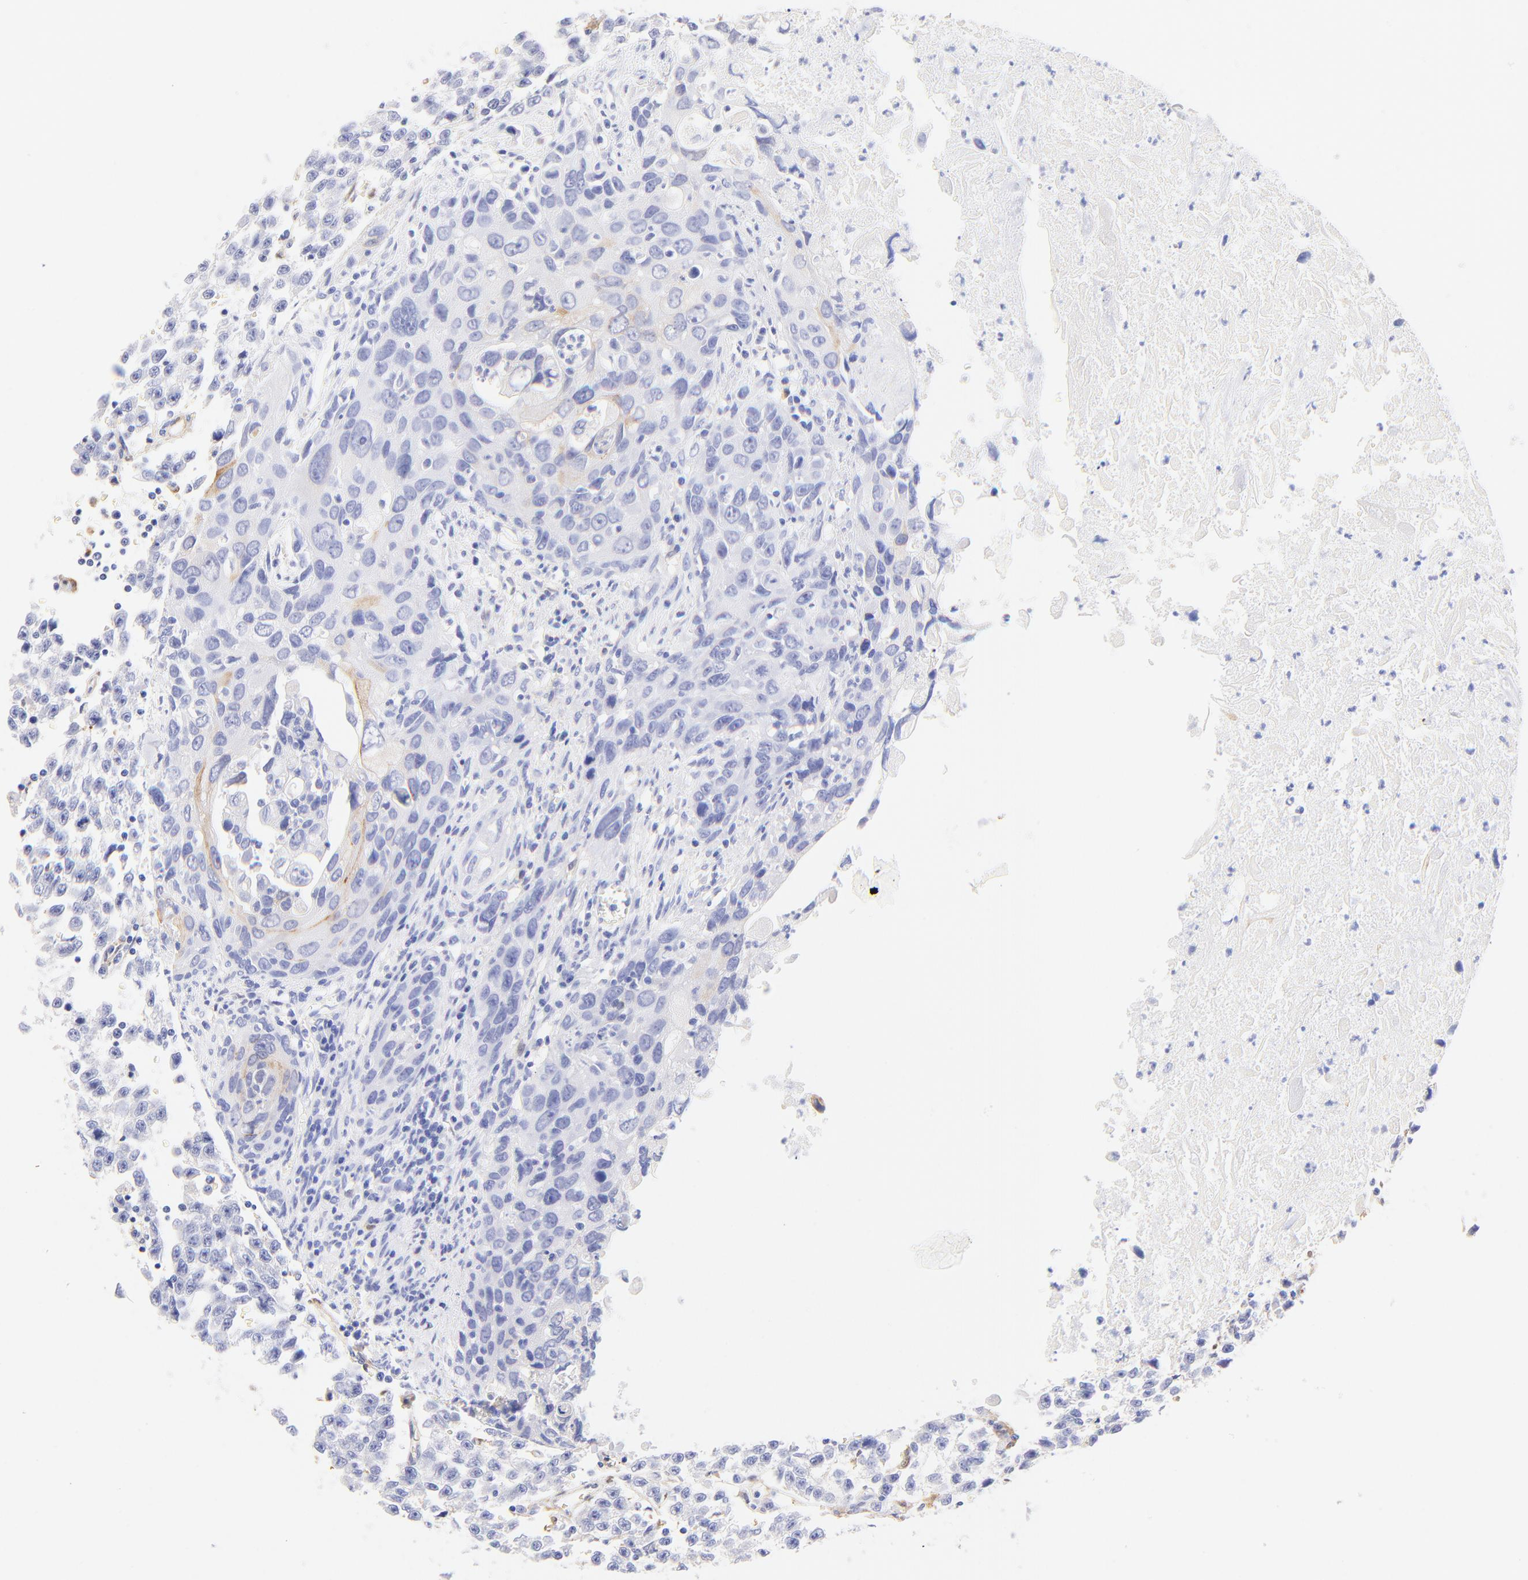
{"staining": {"intensity": "weak", "quantity": "<25%", "location": "cytoplasmic/membranous"}, "tissue": "urothelial cancer", "cell_type": "Tumor cells", "image_type": "cancer", "snomed": [{"axis": "morphology", "description": "Urothelial carcinoma, High grade"}, {"axis": "topography", "description": "Urinary bladder"}], "caption": "There is no significant expression in tumor cells of high-grade urothelial carcinoma.", "gene": "ALDH1A1", "patient": {"sex": "male", "age": 71}}